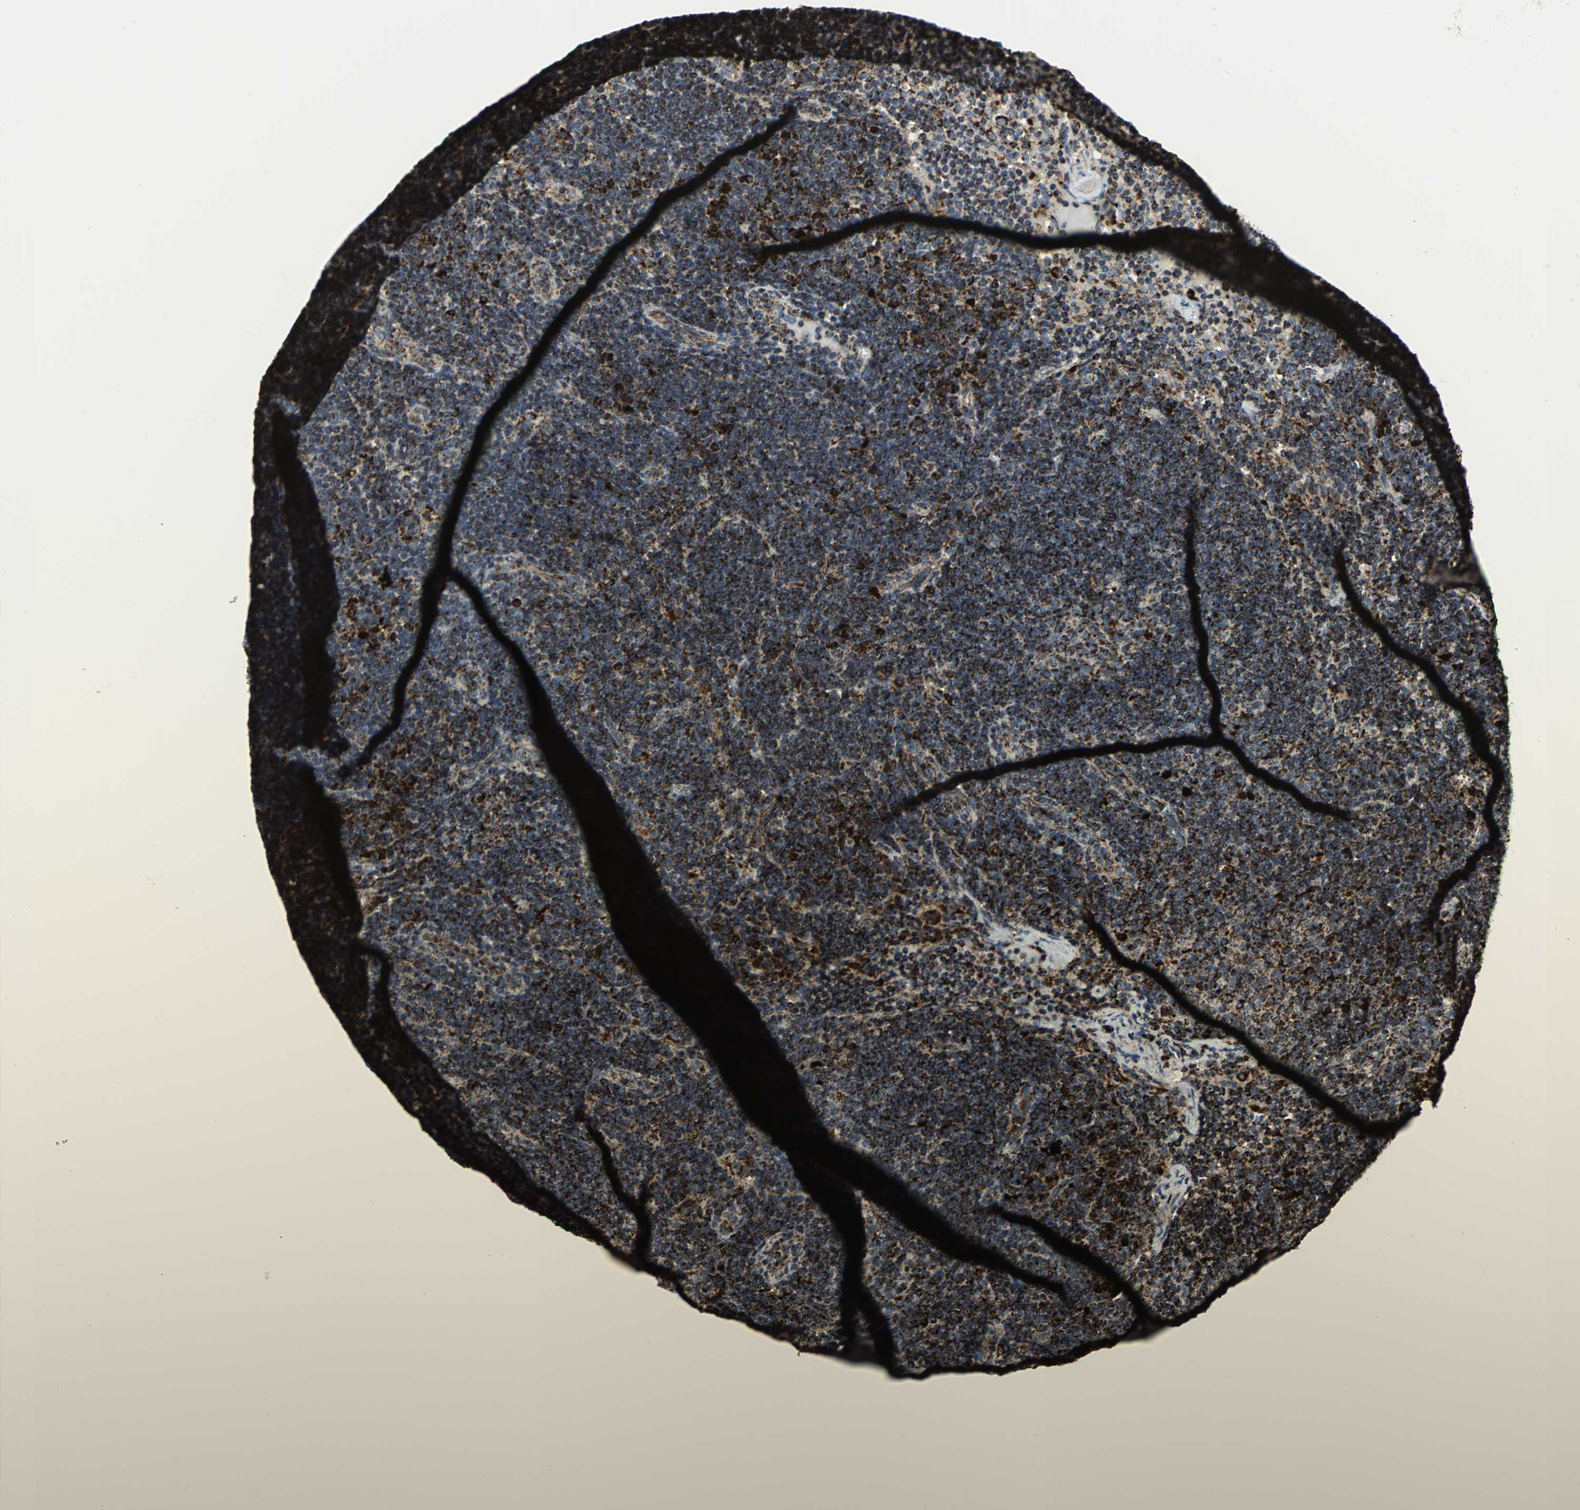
{"staining": {"intensity": "strong", "quantity": ">75%", "location": "cytoplasmic/membranous"}, "tissue": "lymph node", "cell_type": "Germinal center cells", "image_type": "normal", "snomed": [{"axis": "morphology", "description": "Normal tissue, NOS"}, {"axis": "morphology", "description": "Squamous cell carcinoma, metastatic, NOS"}, {"axis": "topography", "description": "Lymph node"}], "caption": "Immunohistochemical staining of normal lymph node shows >75% levels of strong cytoplasmic/membranous protein staining in about >75% of germinal center cells.", "gene": "VDAC1", "patient": {"sex": "female", "age": 53}}